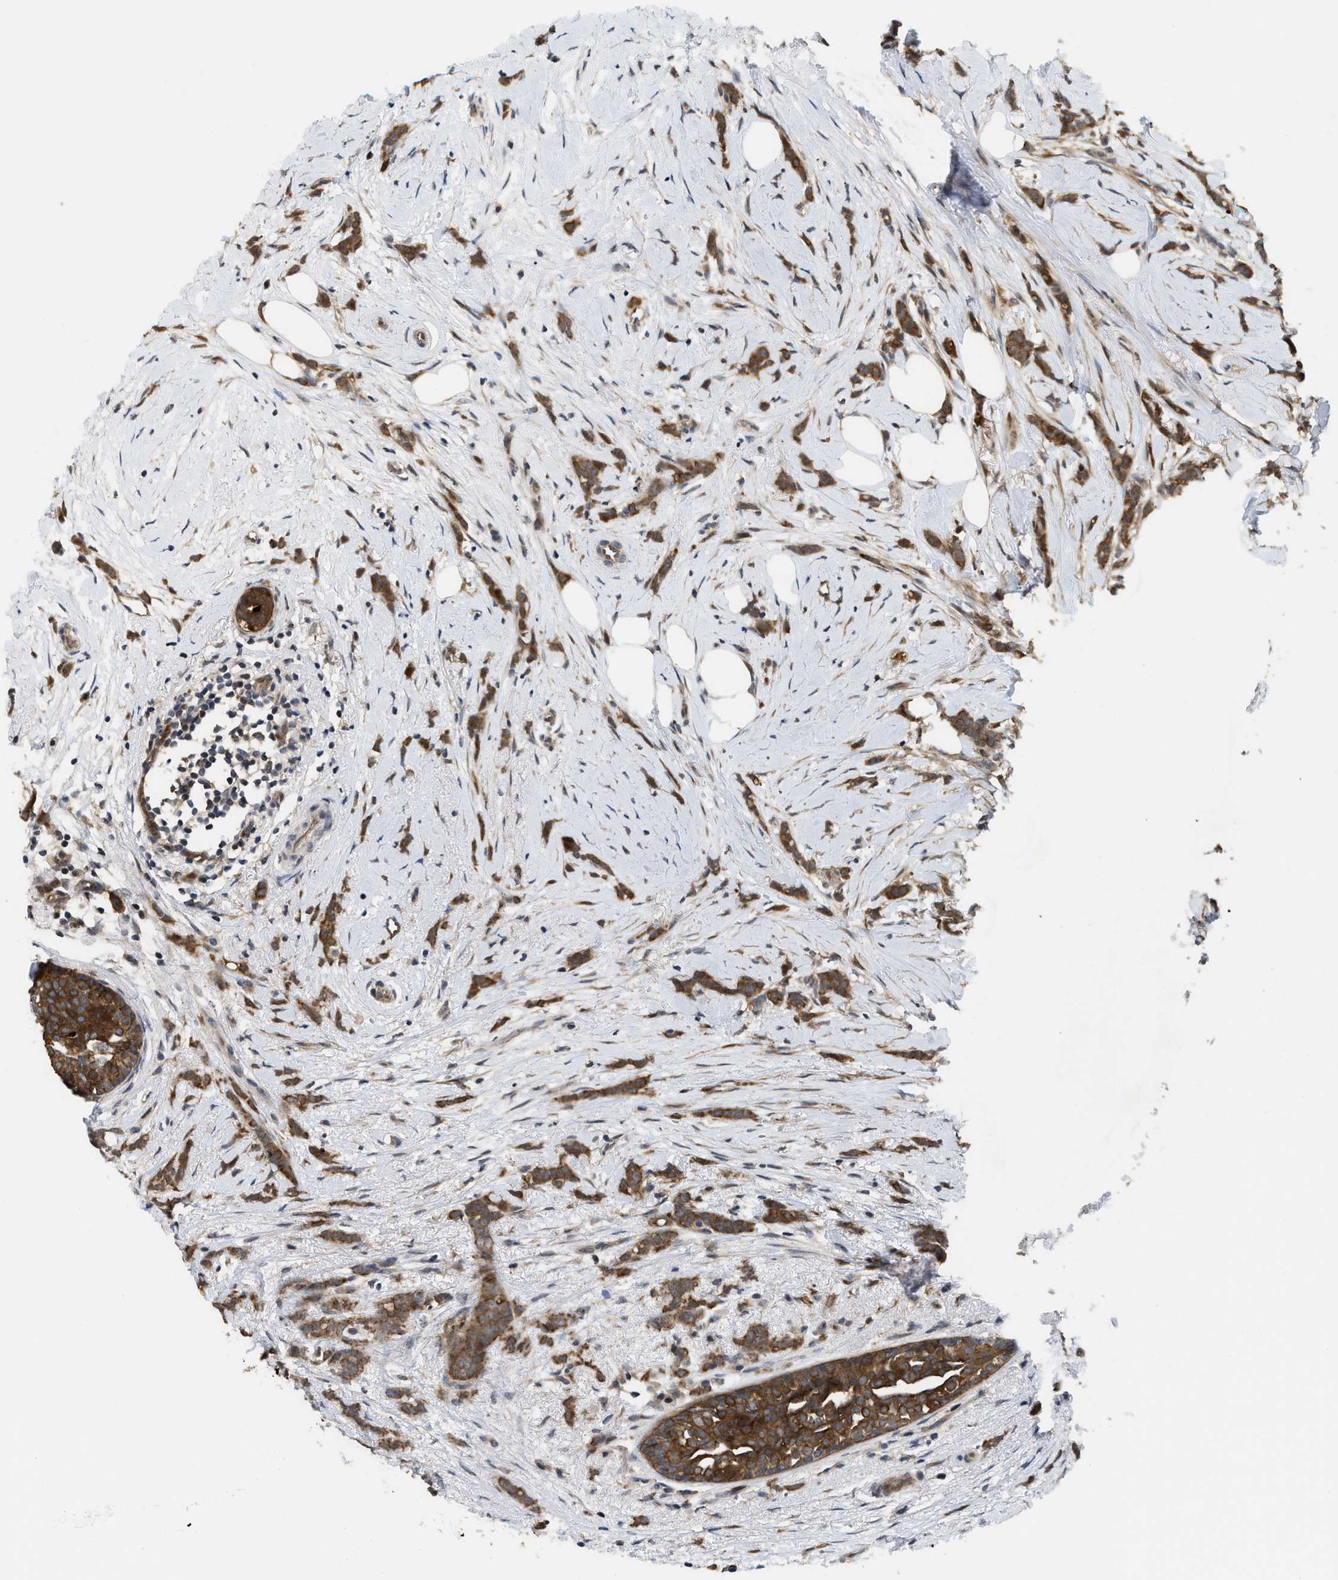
{"staining": {"intensity": "moderate", "quantity": ">75%", "location": "cytoplasmic/membranous"}, "tissue": "breast cancer", "cell_type": "Tumor cells", "image_type": "cancer", "snomed": [{"axis": "morphology", "description": "Lobular carcinoma, in situ"}, {"axis": "morphology", "description": "Lobular carcinoma"}, {"axis": "topography", "description": "Breast"}], "caption": "Immunohistochemistry (IHC) of breast lobular carcinoma in situ shows medium levels of moderate cytoplasmic/membranous expression in approximately >75% of tumor cells. Nuclei are stained in blue.", "gene": "DNAJC28", "patient": {"sex": "female", "age": 41}}